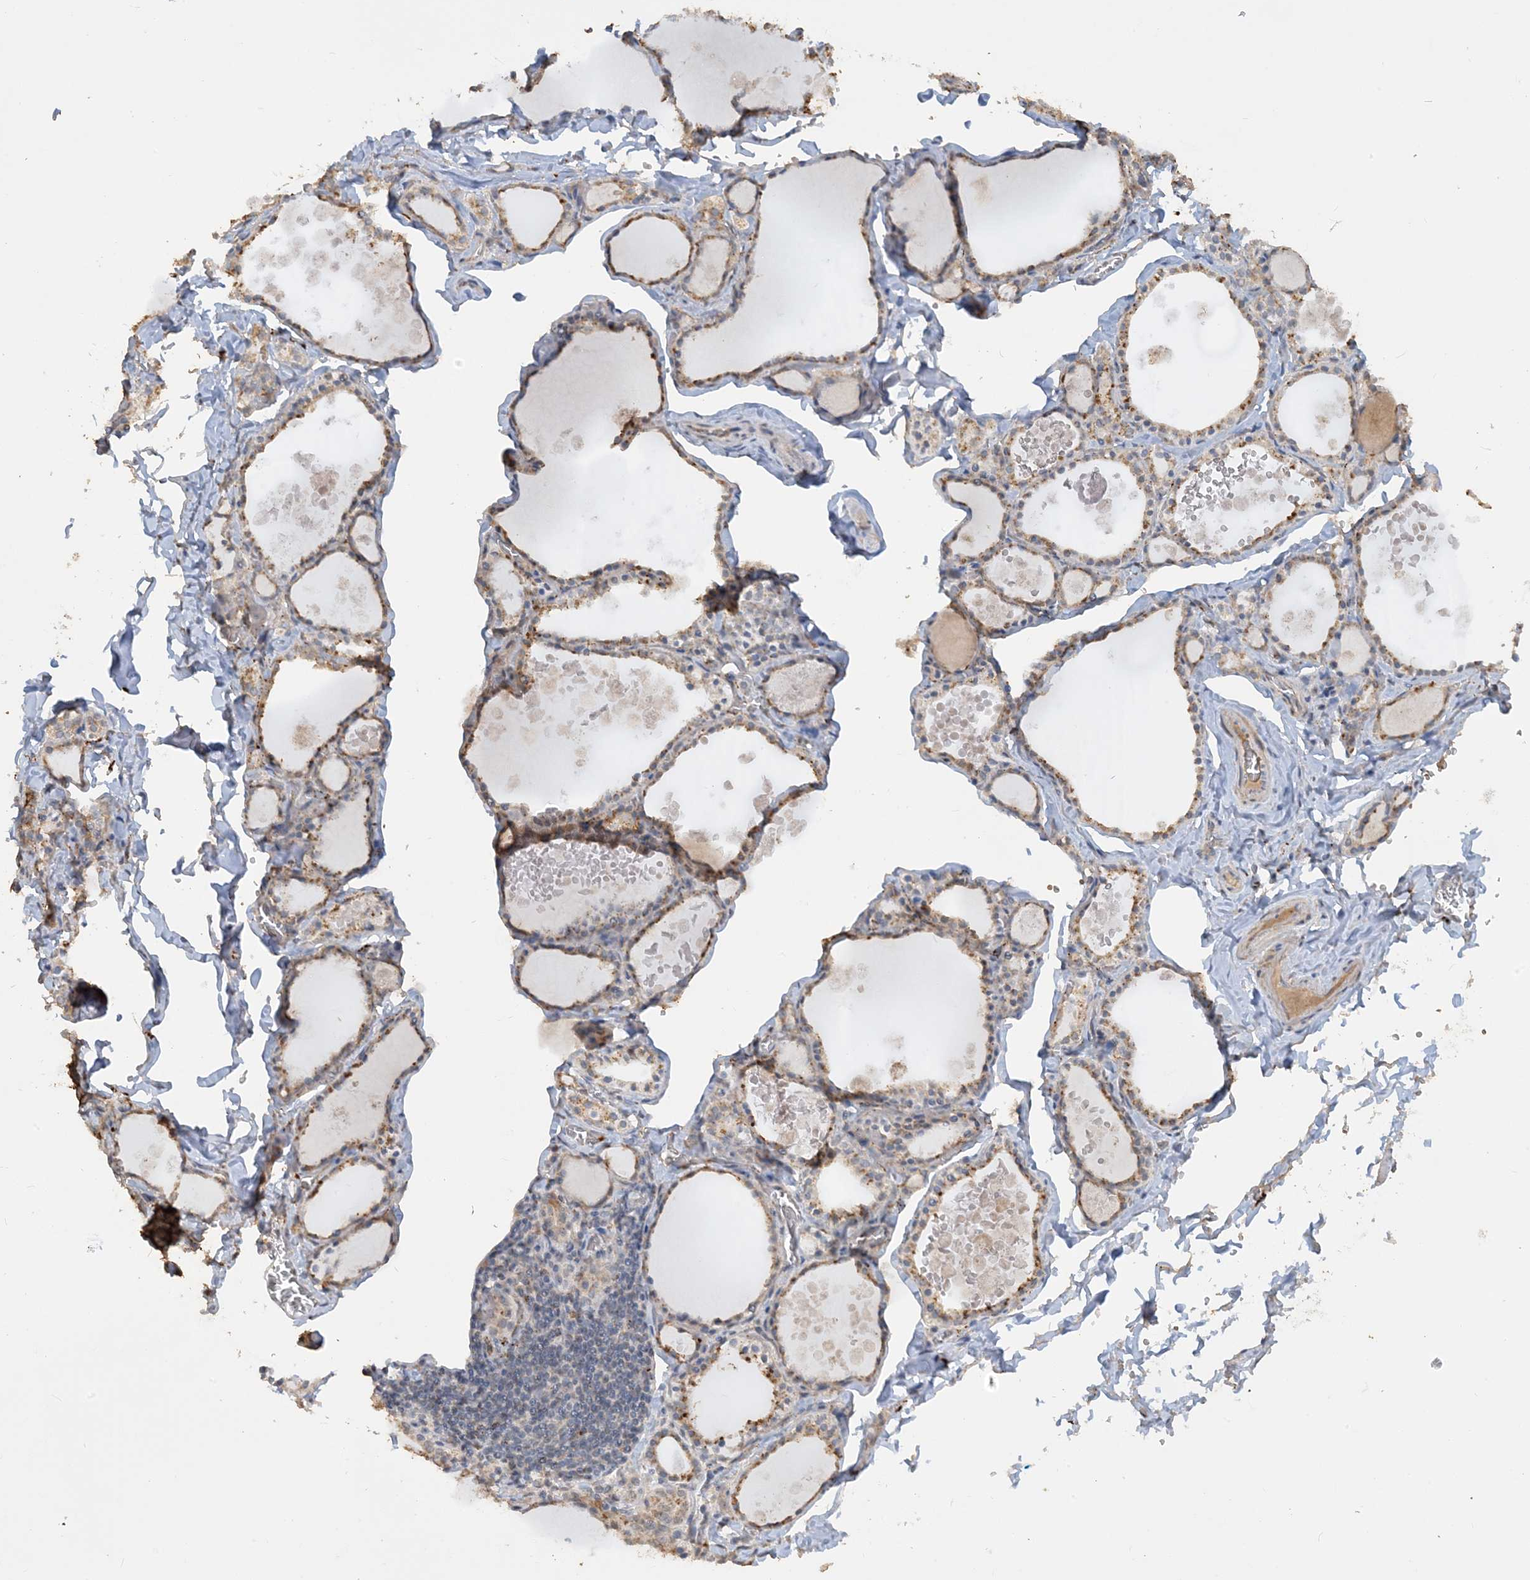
{"staining": {"intensity": "strong", "quantity": "25%-75%", "location": "cytoplasmic/membranous"}, "tissue": "thyroid gland", "cell_type": "Glandular cells", "image_type": "normal", "snomed": [{"axis": "morphology", "description": "Normal tissue, NOS"}, {"axis": "topography", "description": "Thyroid gland"}], "caption": "Glandular cells demonstrate strong cytoplasmic/membranous expression in about 25%-75% of cells in normal thyroid gland. The staining was performed using DAB (3,3'-diaminobenzidine), with brown indicating positive protein expression. Nuclei are stained blue with hematoxylin.", "gene": "SFMBT2", "patient": {"sex": "male", "age": 56}}